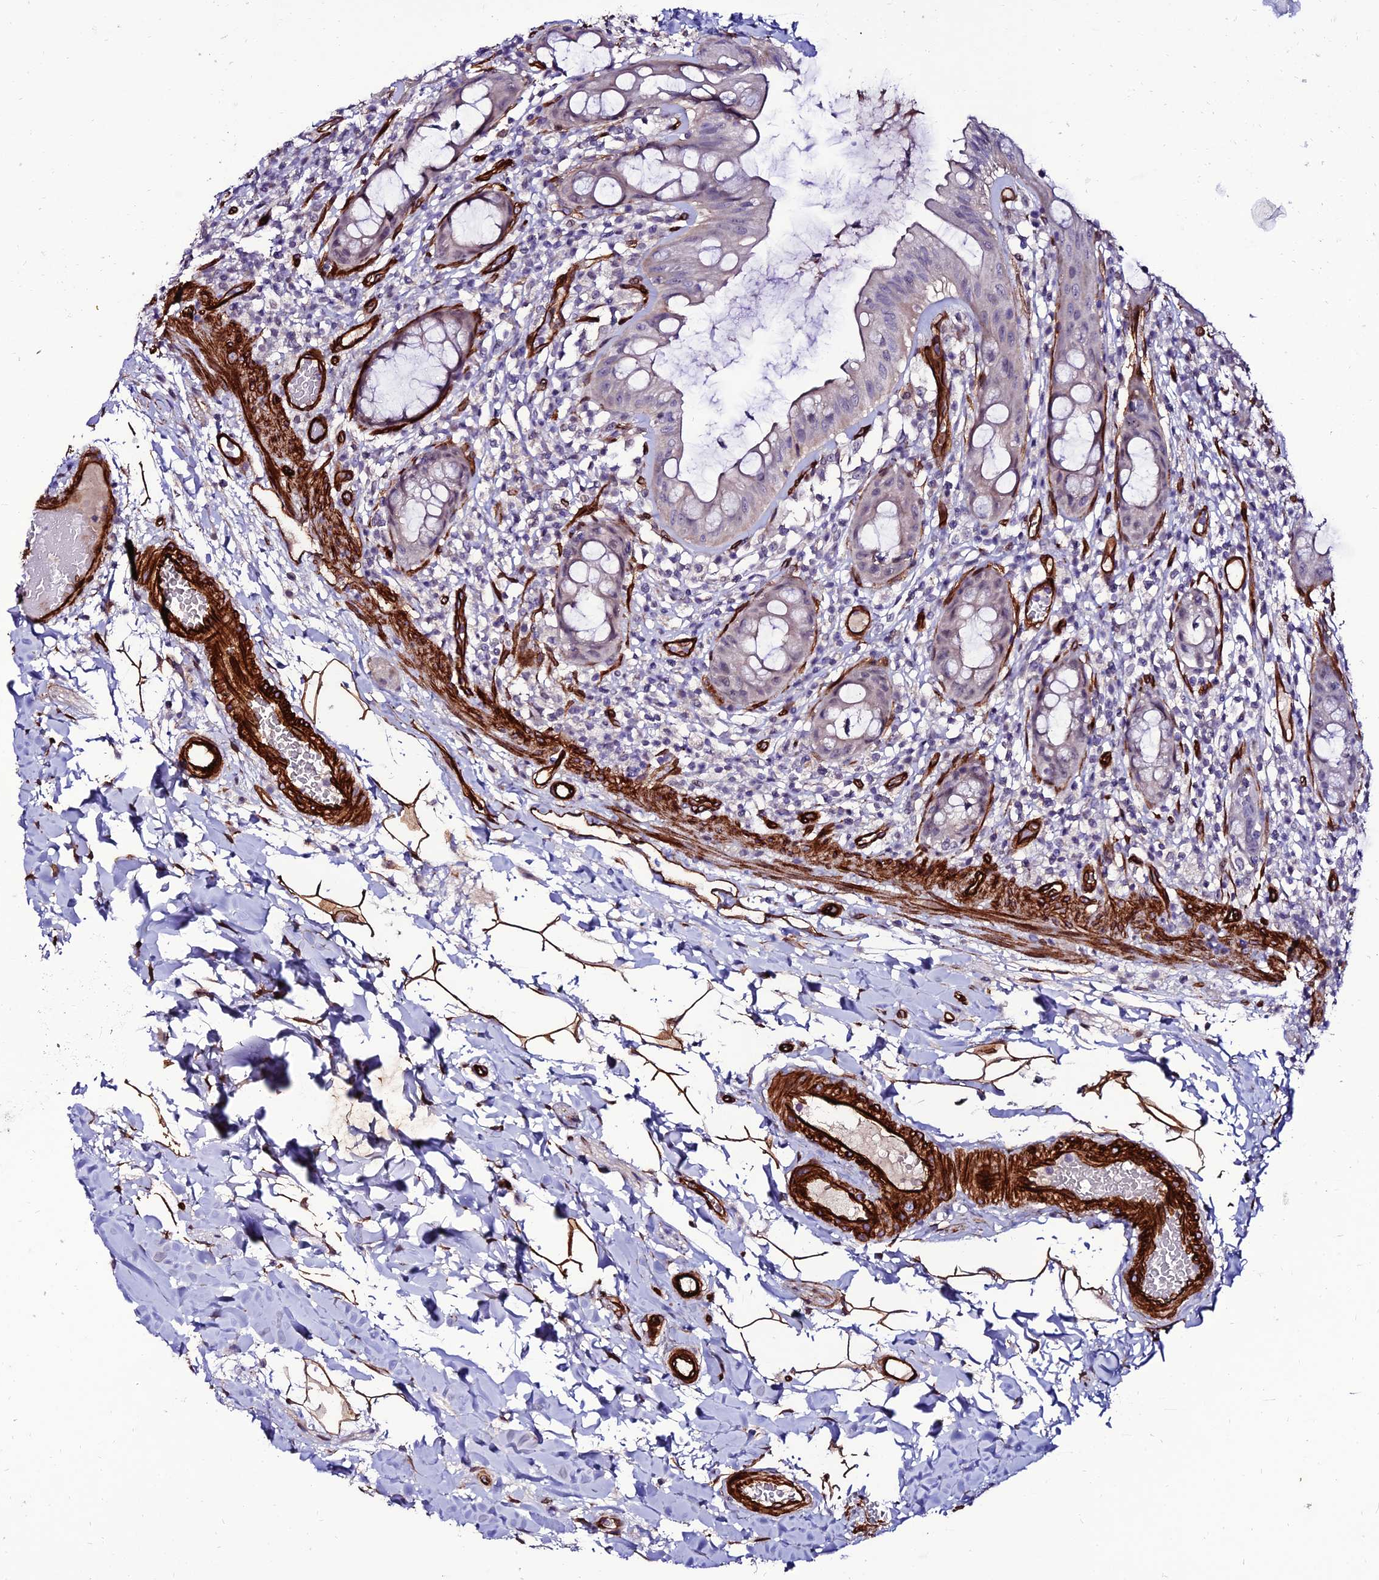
{"staining": {"intensity": "weak", "quantity": "<25%", "location": "cytoplasmic/membranous"}, "tissue": "rectum", "cell_type": "Glandular cells", "image_type": "normal", "snomed": [{"axis": "morphology", "description": "Normal tissue, NOS"}, {"axis": "topography", "description": "Rectum"}], "caption": "Histopathology image shows no protein positivity in glandular cells of normal rectum. The staining was performed using DAB to visualize the protein expression in brown, while the nuclei were stained in blue with hematoxylin (Magnification: 20x).", "gene": "ALDH3B2", "patient": {"sex": "female", "age": 57}}